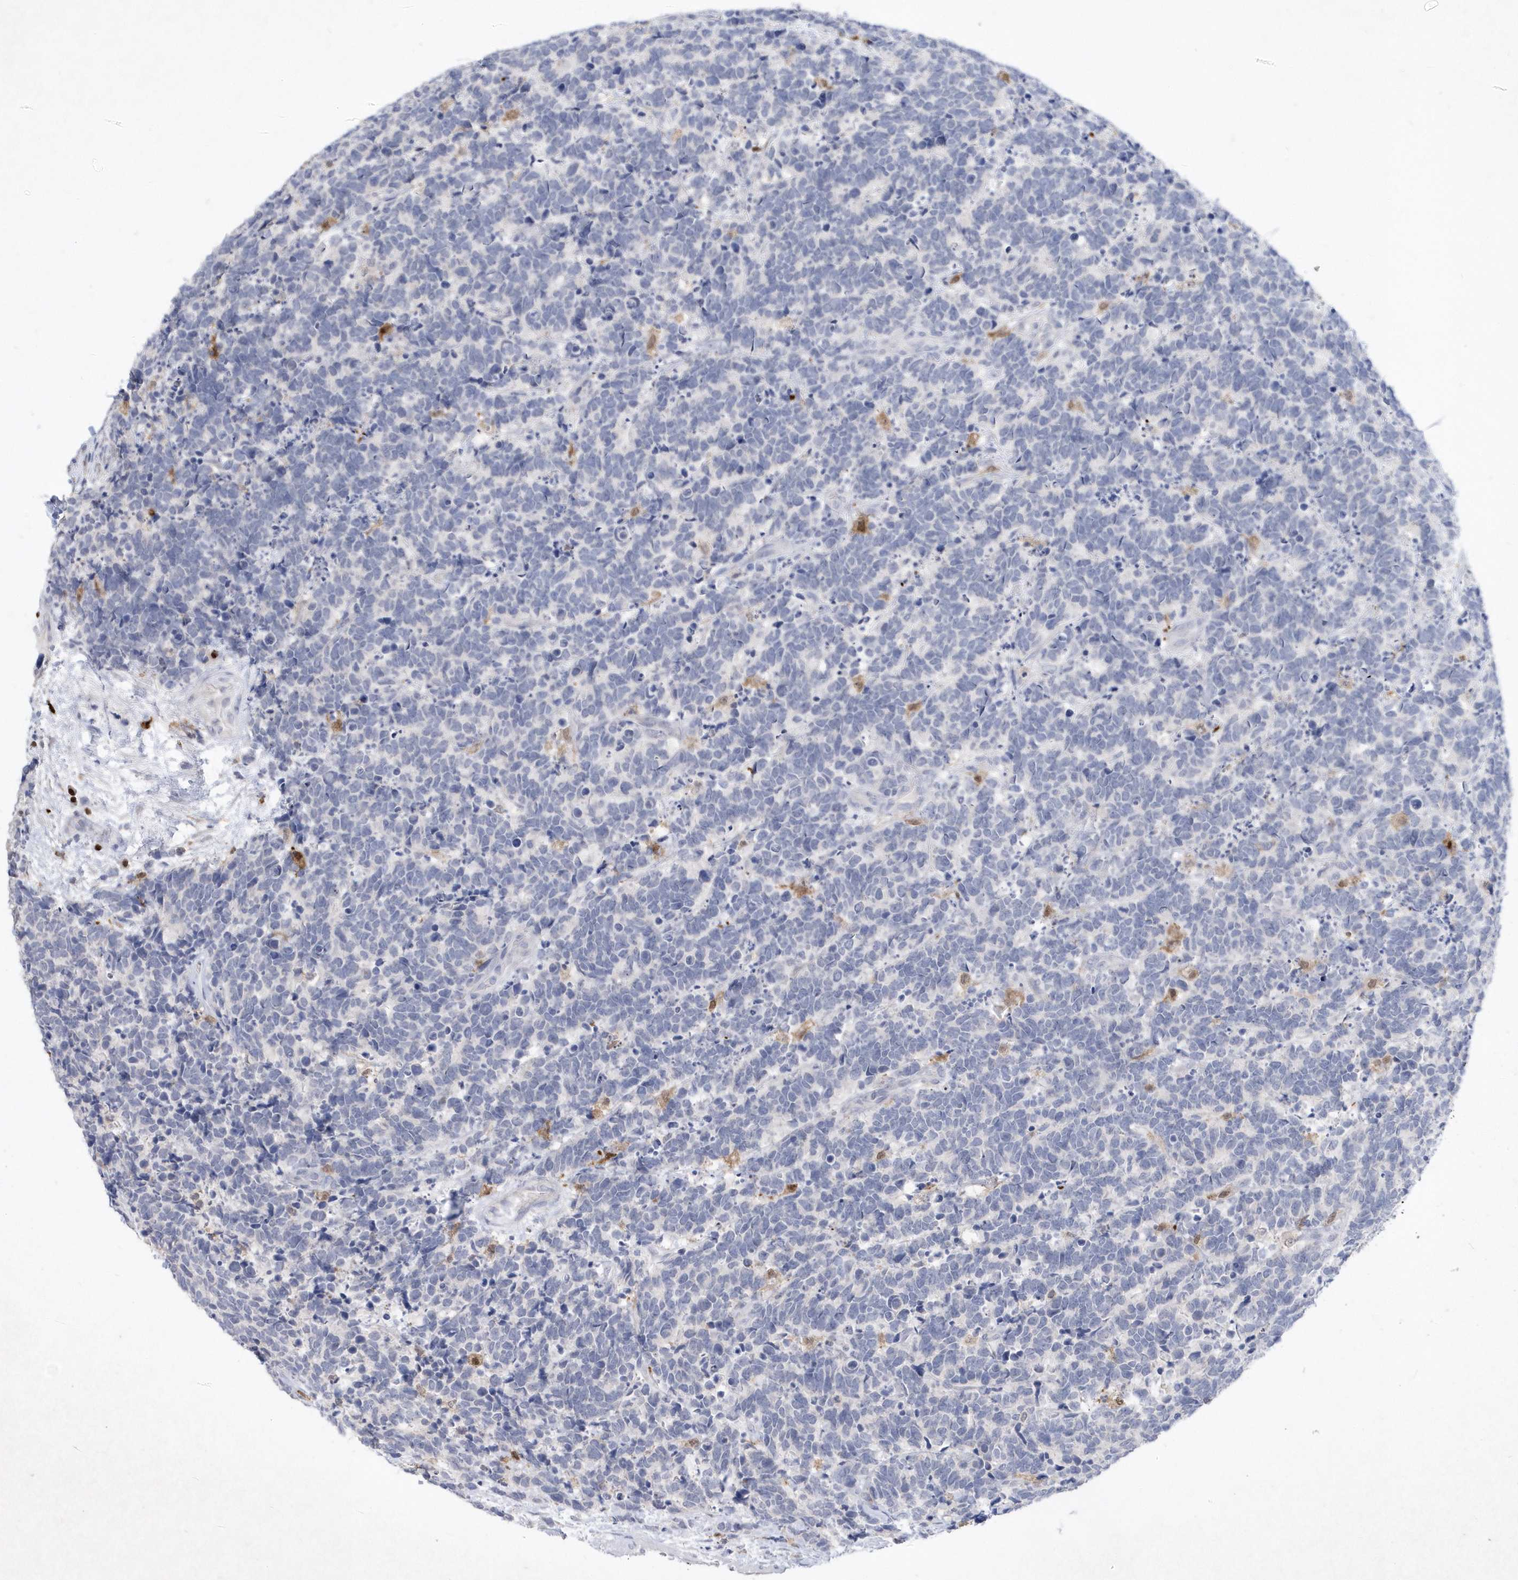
{"staining": {"intensity": "negative", "quantity": "none", "location": "none"}, "tissue": "carcinoid", "cell_type": "Tumor cells", "image_type": "cancer", "snomed": [{"axis": "morphology", "description": "Carcinoma, NOS"}, {"axis": "morphology", "description": "Carcinoid, malignant, NOS"}, {"axis": "topography", "description": "Urinary bladder"}], "caption": "Tumor cells are negative for protein expression in human carcinoma.", "gene": "BHLHA15", "patient": {"sex": "male", "age": 57}}